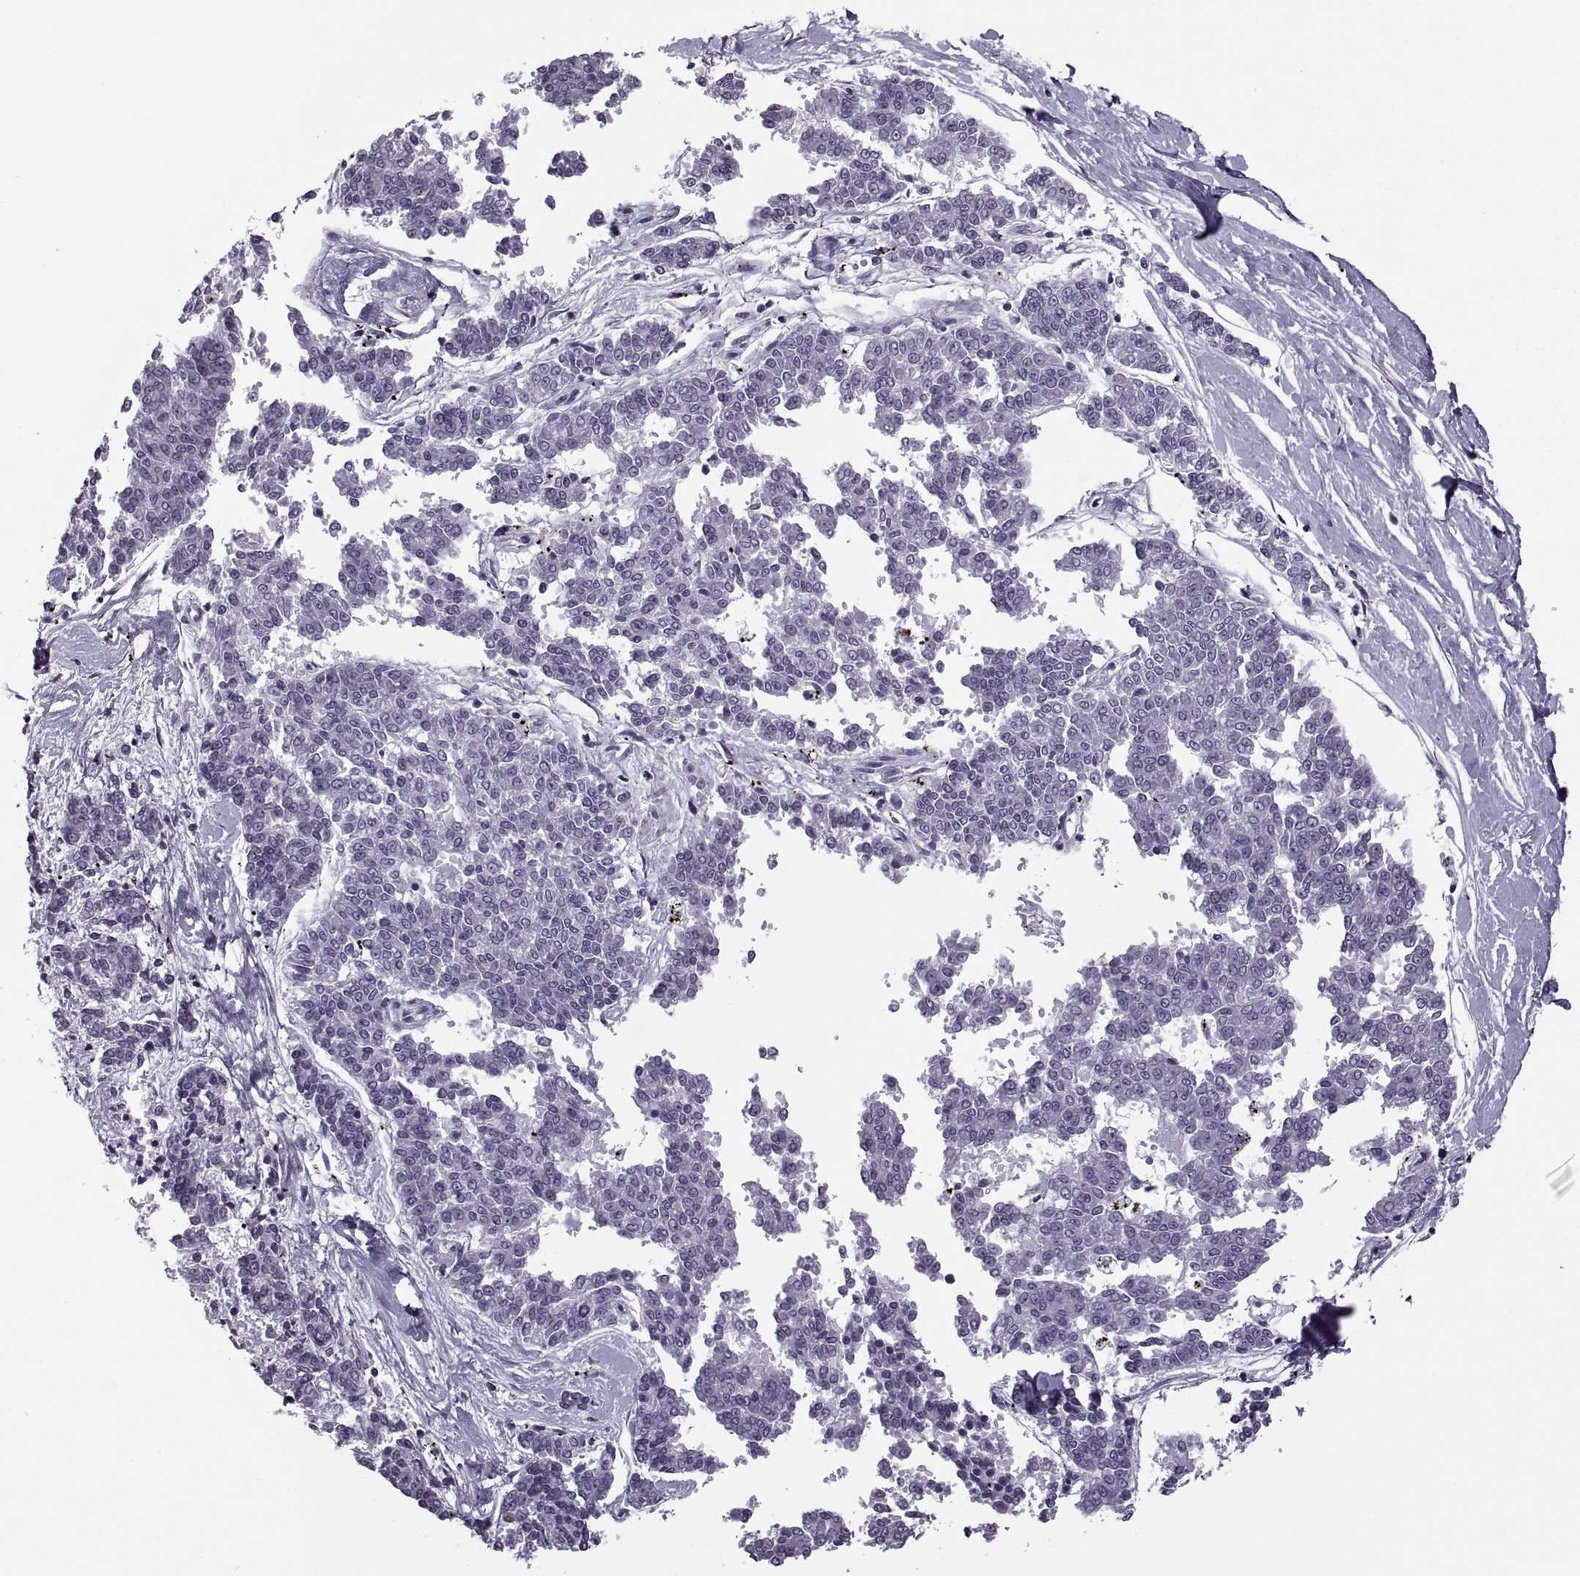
{"staining": {"intensity": "negative", "quantity": "none", "location": "none"}, "tissue": "melanoma", "cell_type": "Tumor cells", "image_type": "cancer", "snomed": [{"axis": "morphology", "description": "Malignant melanoma, NOS"}, {"axis": "topography", "description": "Skin"}], "caption": "Immunohistochemistry micrograph of neoplastic tissue: human melanoma stained with DAB (3,3'-diaminobenzidine) displays no significant protein positivity in tumor cells.", "gene": "H1-8", "patient": {"sex": "female", "age": 72}}